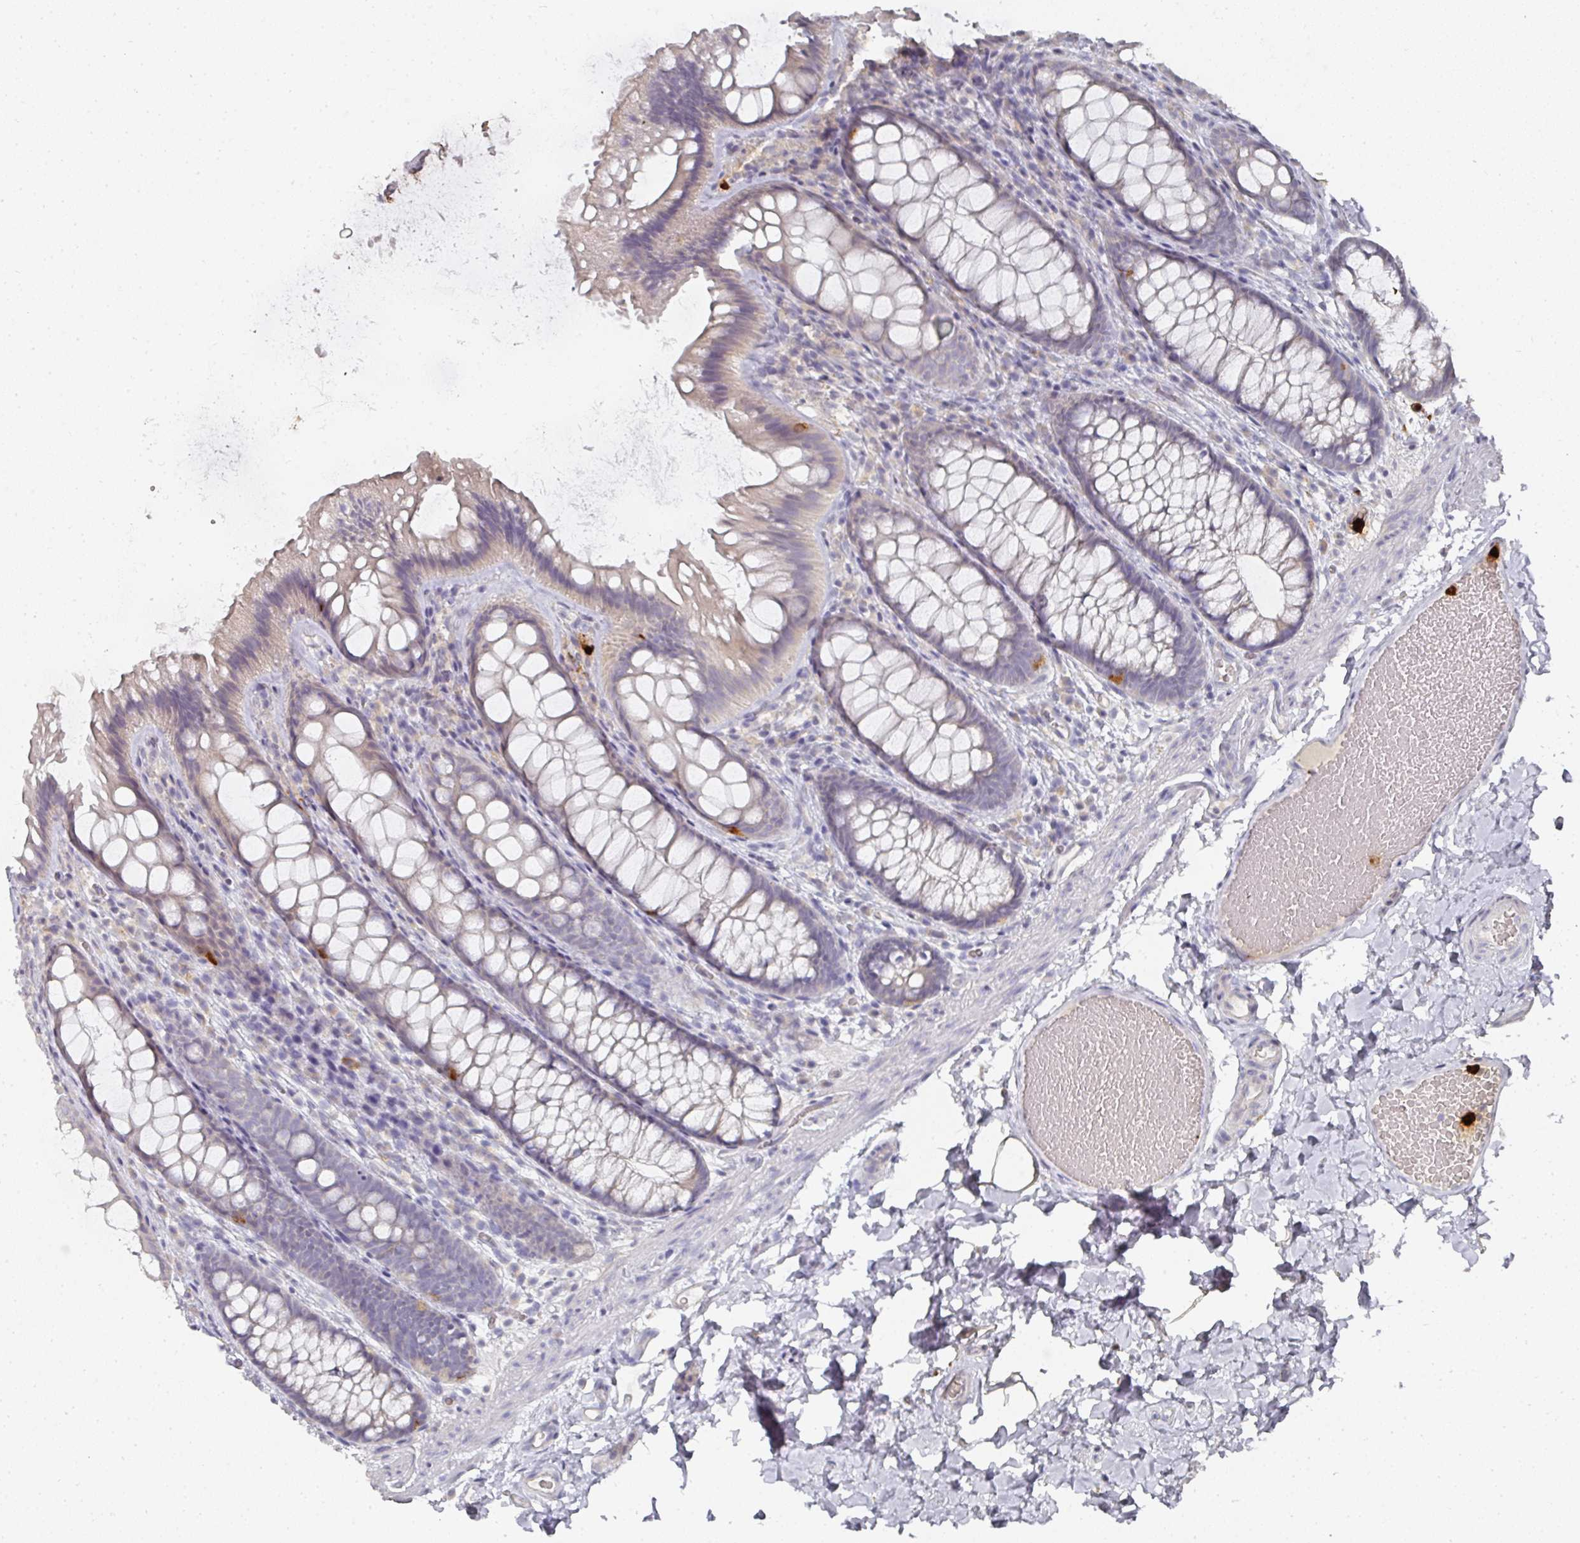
{"staining": {"intensity": "negative", "quantity": "none", "location": "none"}, "tissue": "colon", "cell_type": "Endothelial cells", "image_type": "normal", "snomed": [{"axis": "morphology", "description": "Normal tissue, NOS"}, {"axis": "topography", "description": "Colon"}], "caption": "DAB (3,3'-diaminobenzidine) immunohistochemical staining of unremarkable colon demonstrates no significant staining in endothelial cells.", "gene": "CAMP", "patient": {"sex": "male", "age": 46}}